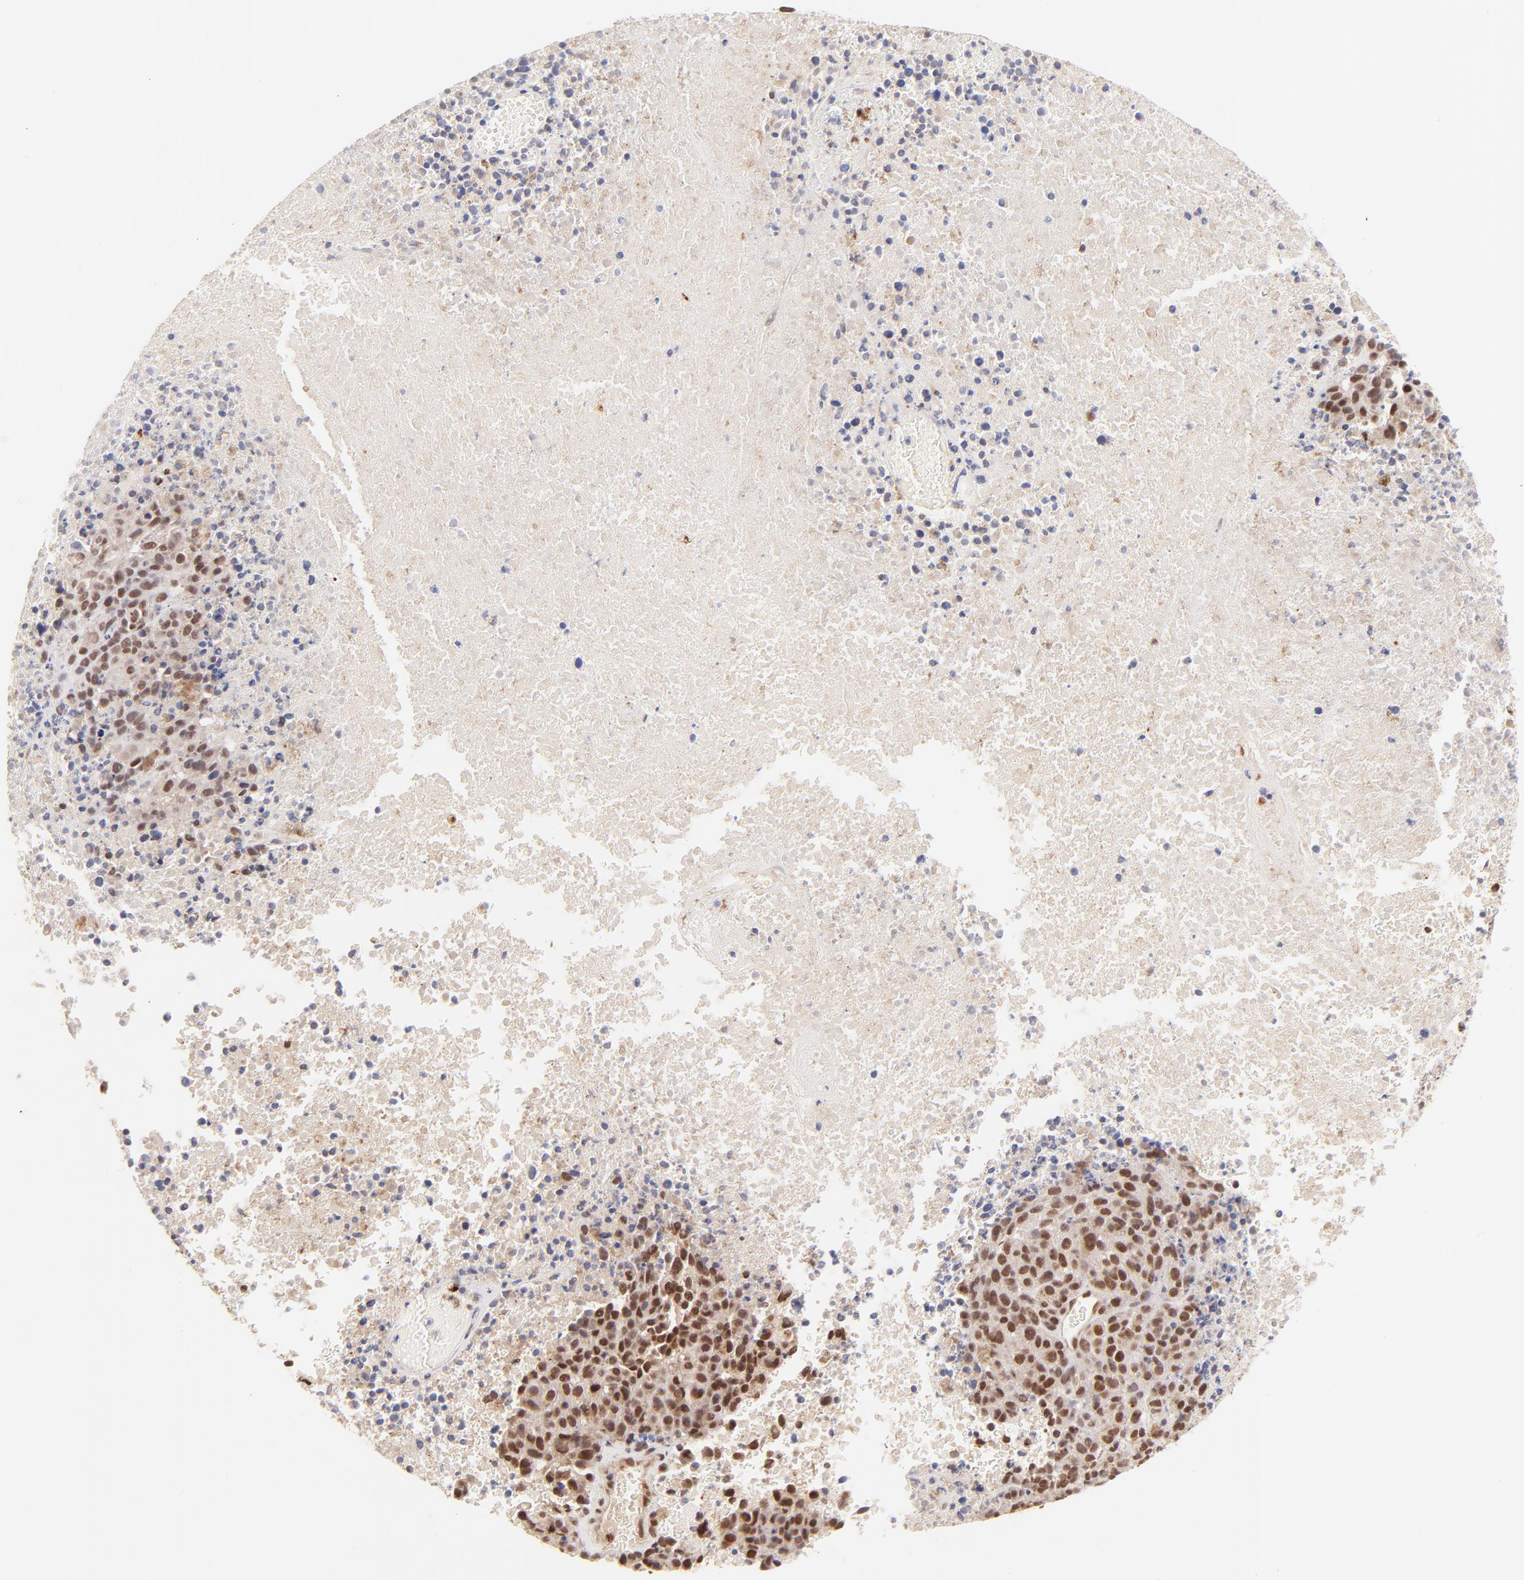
{"staining": {"intensity": "moderate", "quantity": ">75%", "location": "nuclear"}, "tissue": "melanoma", "cell_type": "Tumor cells", "image_type": "cancer", "snomed": [{"axis": "morphology", "description": "Malignant melanoma, Metastatic site"}, {"axis": "topography", "description": "Cerebral cortex"}], "caption": "A histopathology image of melanoma stained for a protein shows moderate nuclear brown staining in tumor cells. The staining is performed using DAB (3,3'-diaminobenzidine) brown chromogen to label protein expression. The nuclei are counter-stained blue using hematoxylin.", "gene": "MED12", "patient": {"sex": "female", "age": 52}}